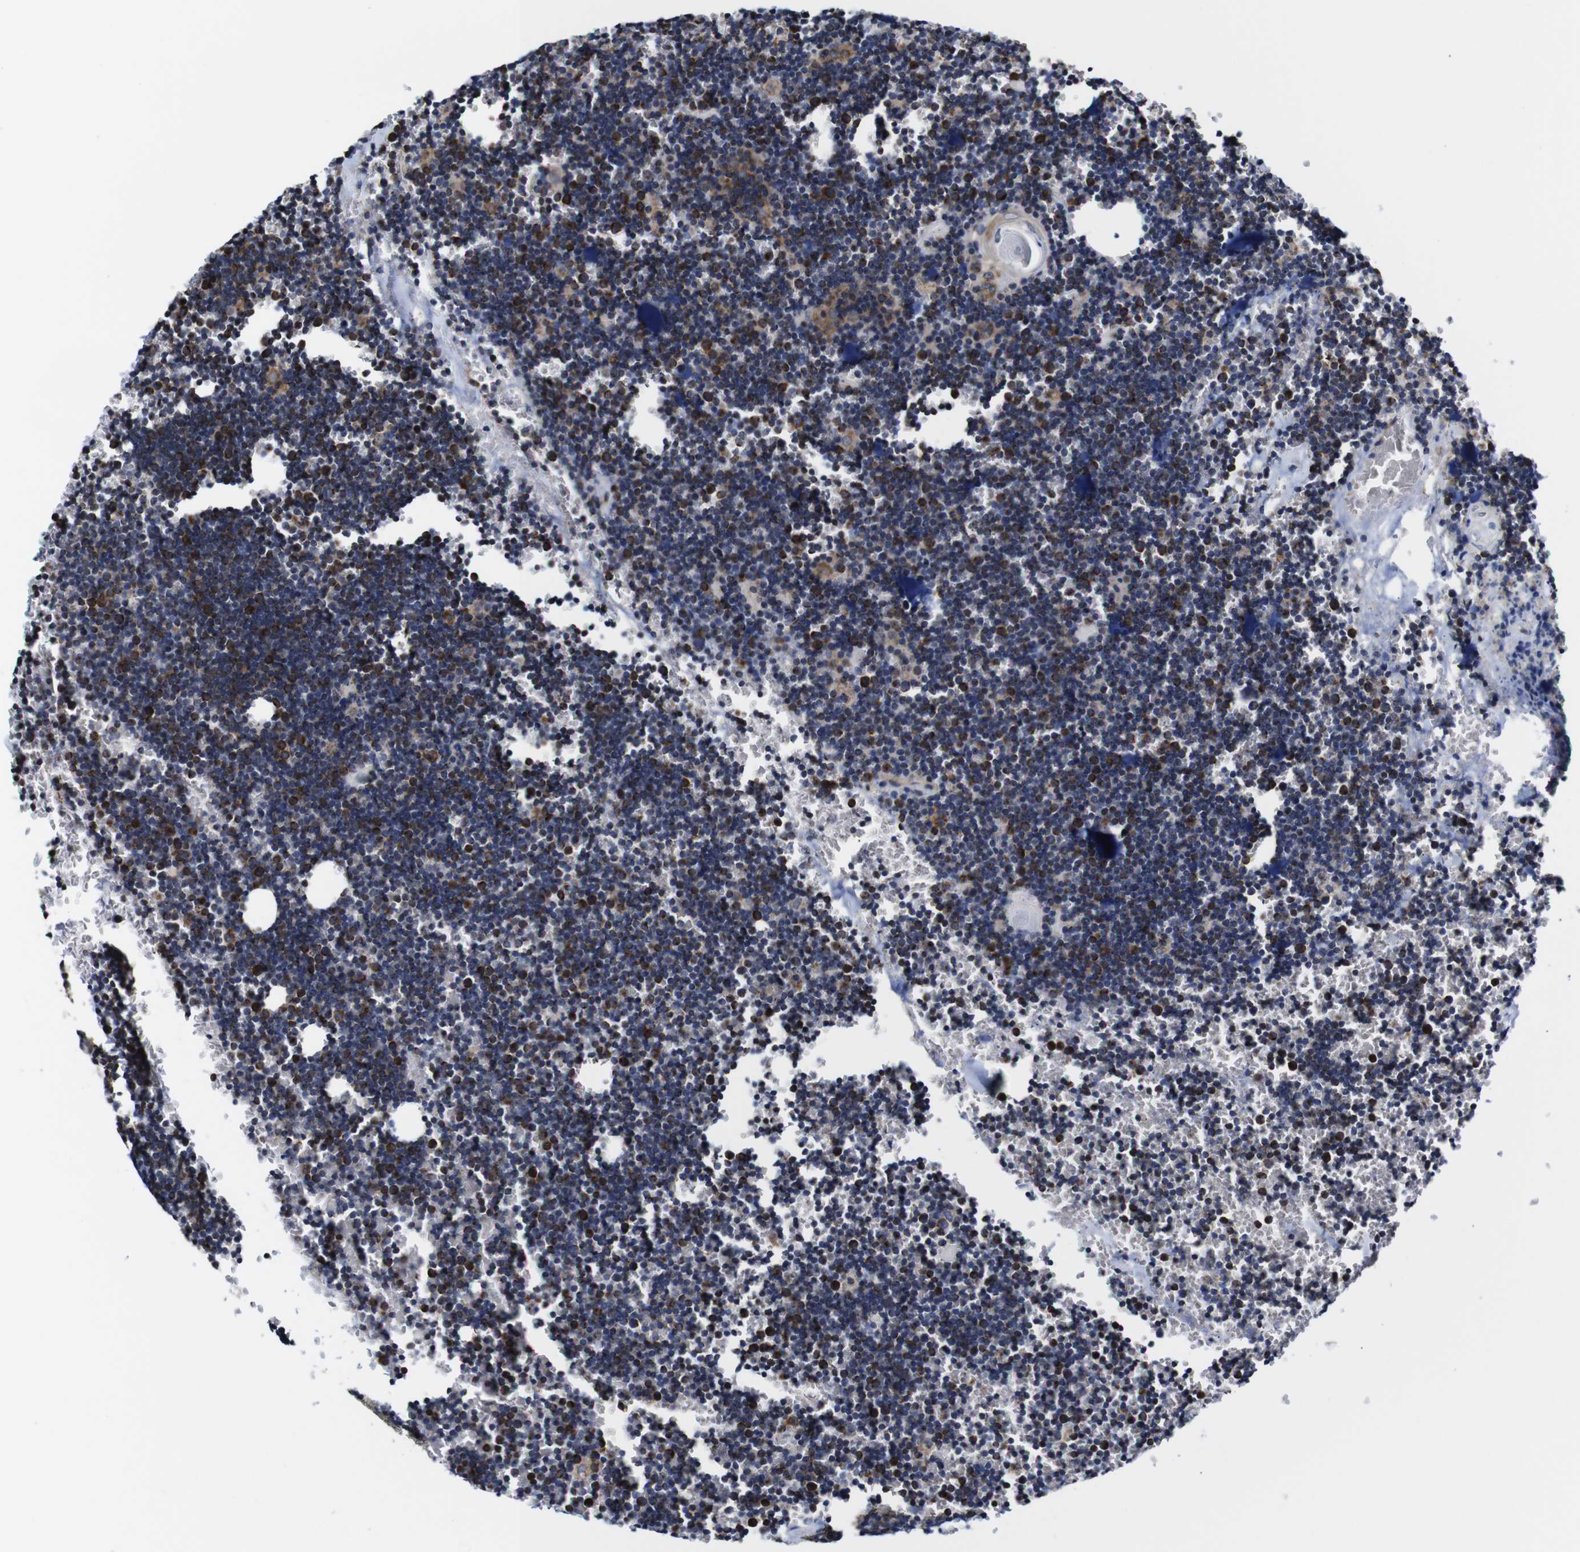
{"staining": {"intensity": "moderate", "quantity": ">75%", "location": "cytoplasmic/membranous"}, "tissue": "lymph node", "cell_type": "Germinal center cells", "image_type": "normal", "snomed": [{"axis": "morphology", "description": "Normal tissue, NOS"}, {"axis": "topography", "description": "Lymph node"}], "caption": "Lymph node stained for a protein (brown) exhibits moderate cytoplasmic/membranous positive staining in approximately >75% of germinal center cells.", "gene": "C17orf80", "patient": {"sex": "male", "age": 33}}